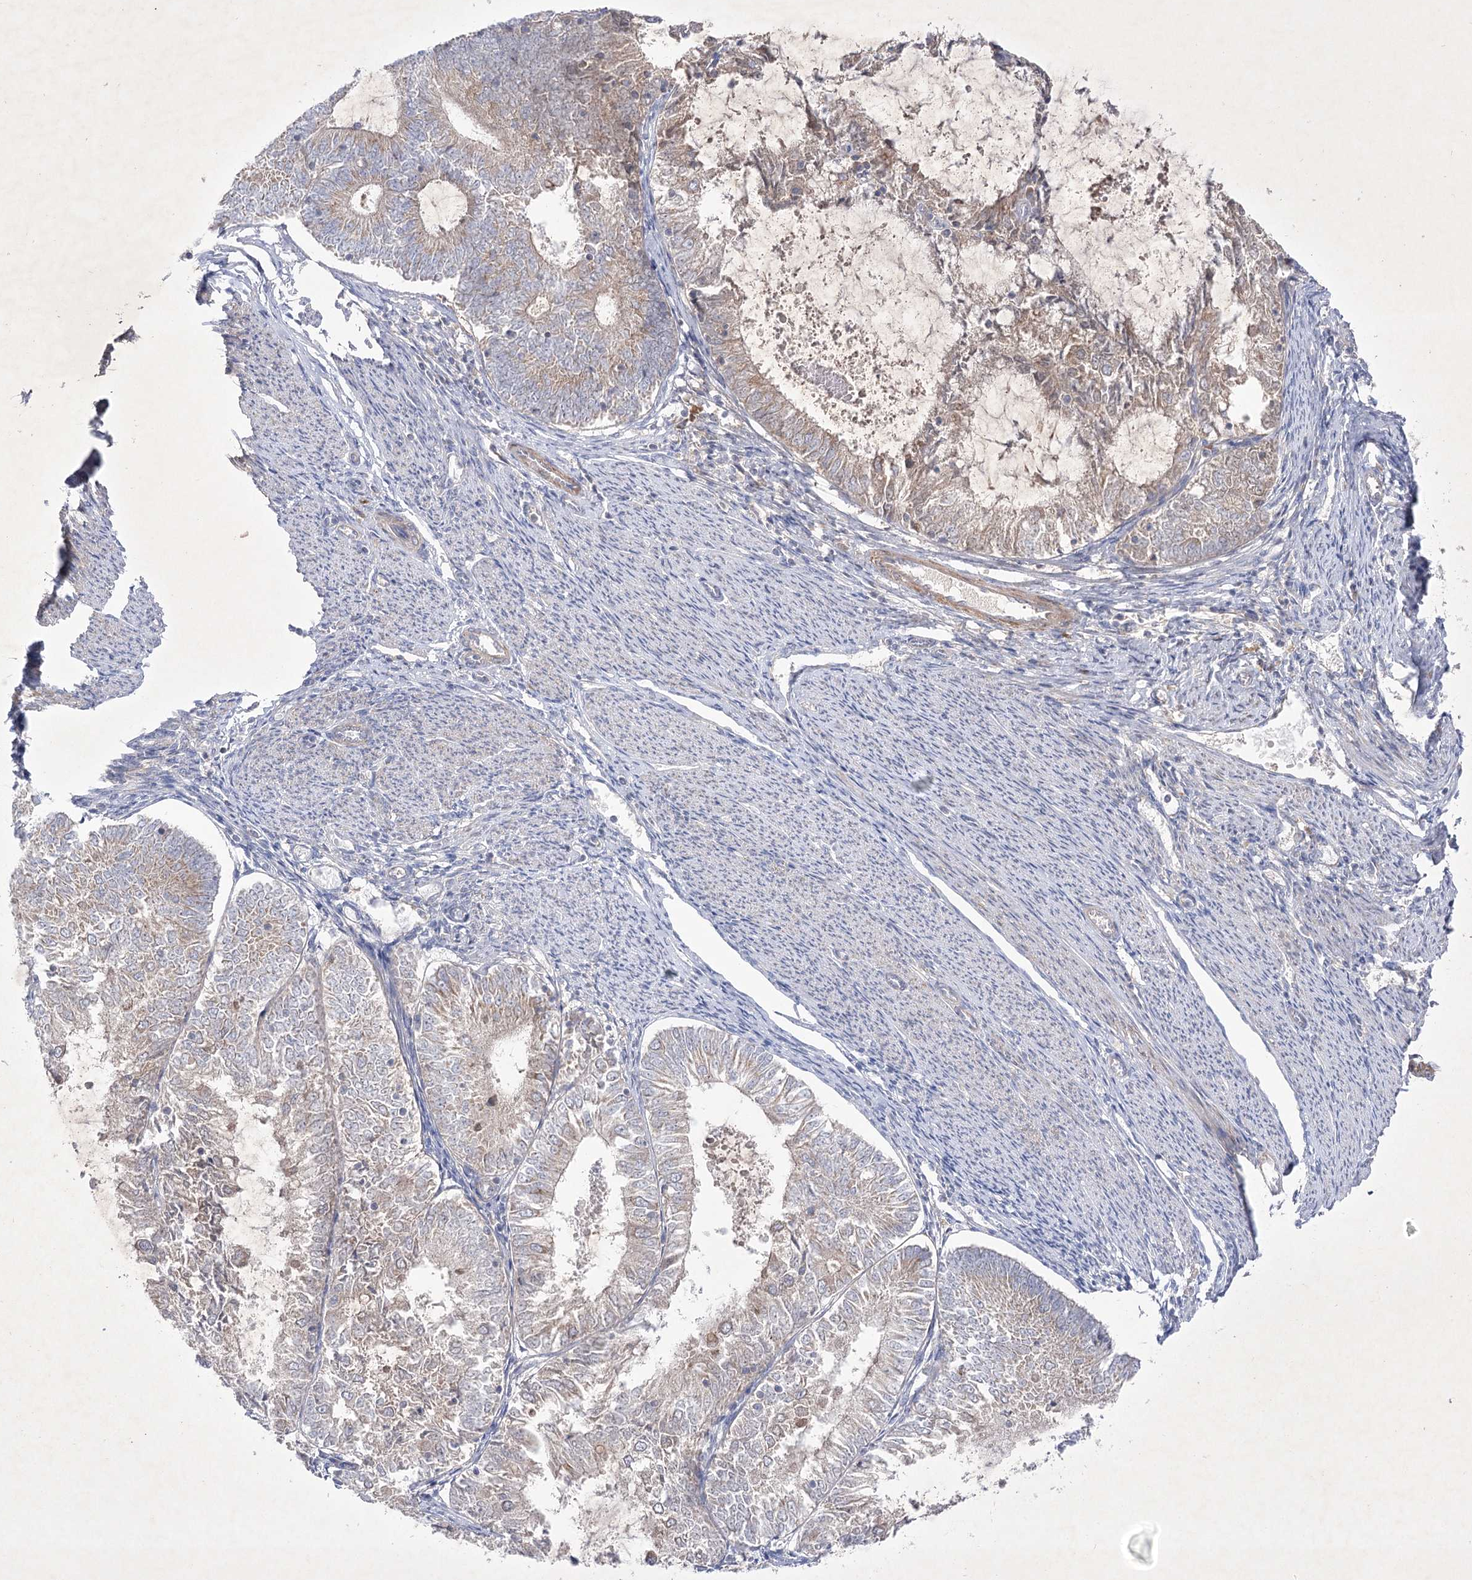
{"staining": {"intensity": "weak", "quantity": "25%-75%", "location": "cytoplasmic/membranous"}, "tissue": "endometrial cancer", "cell_type": "Tumor cells", "image_type": "cancer", "snomed": [{"axis": "morphology", "description": "Adenocarcinoma, NOS"}, {"axis": "topography", "description": "Endometrium"}], "caption": "This histopathology image reveals immunohistochemistry (IHC) staining of human endometrial cancer, with low weak cytoplasmic/membranous staining in about 25%-75% of tumor cells.", "gene": "GBF1", "patient": {"sex": "female", "age": 57}}